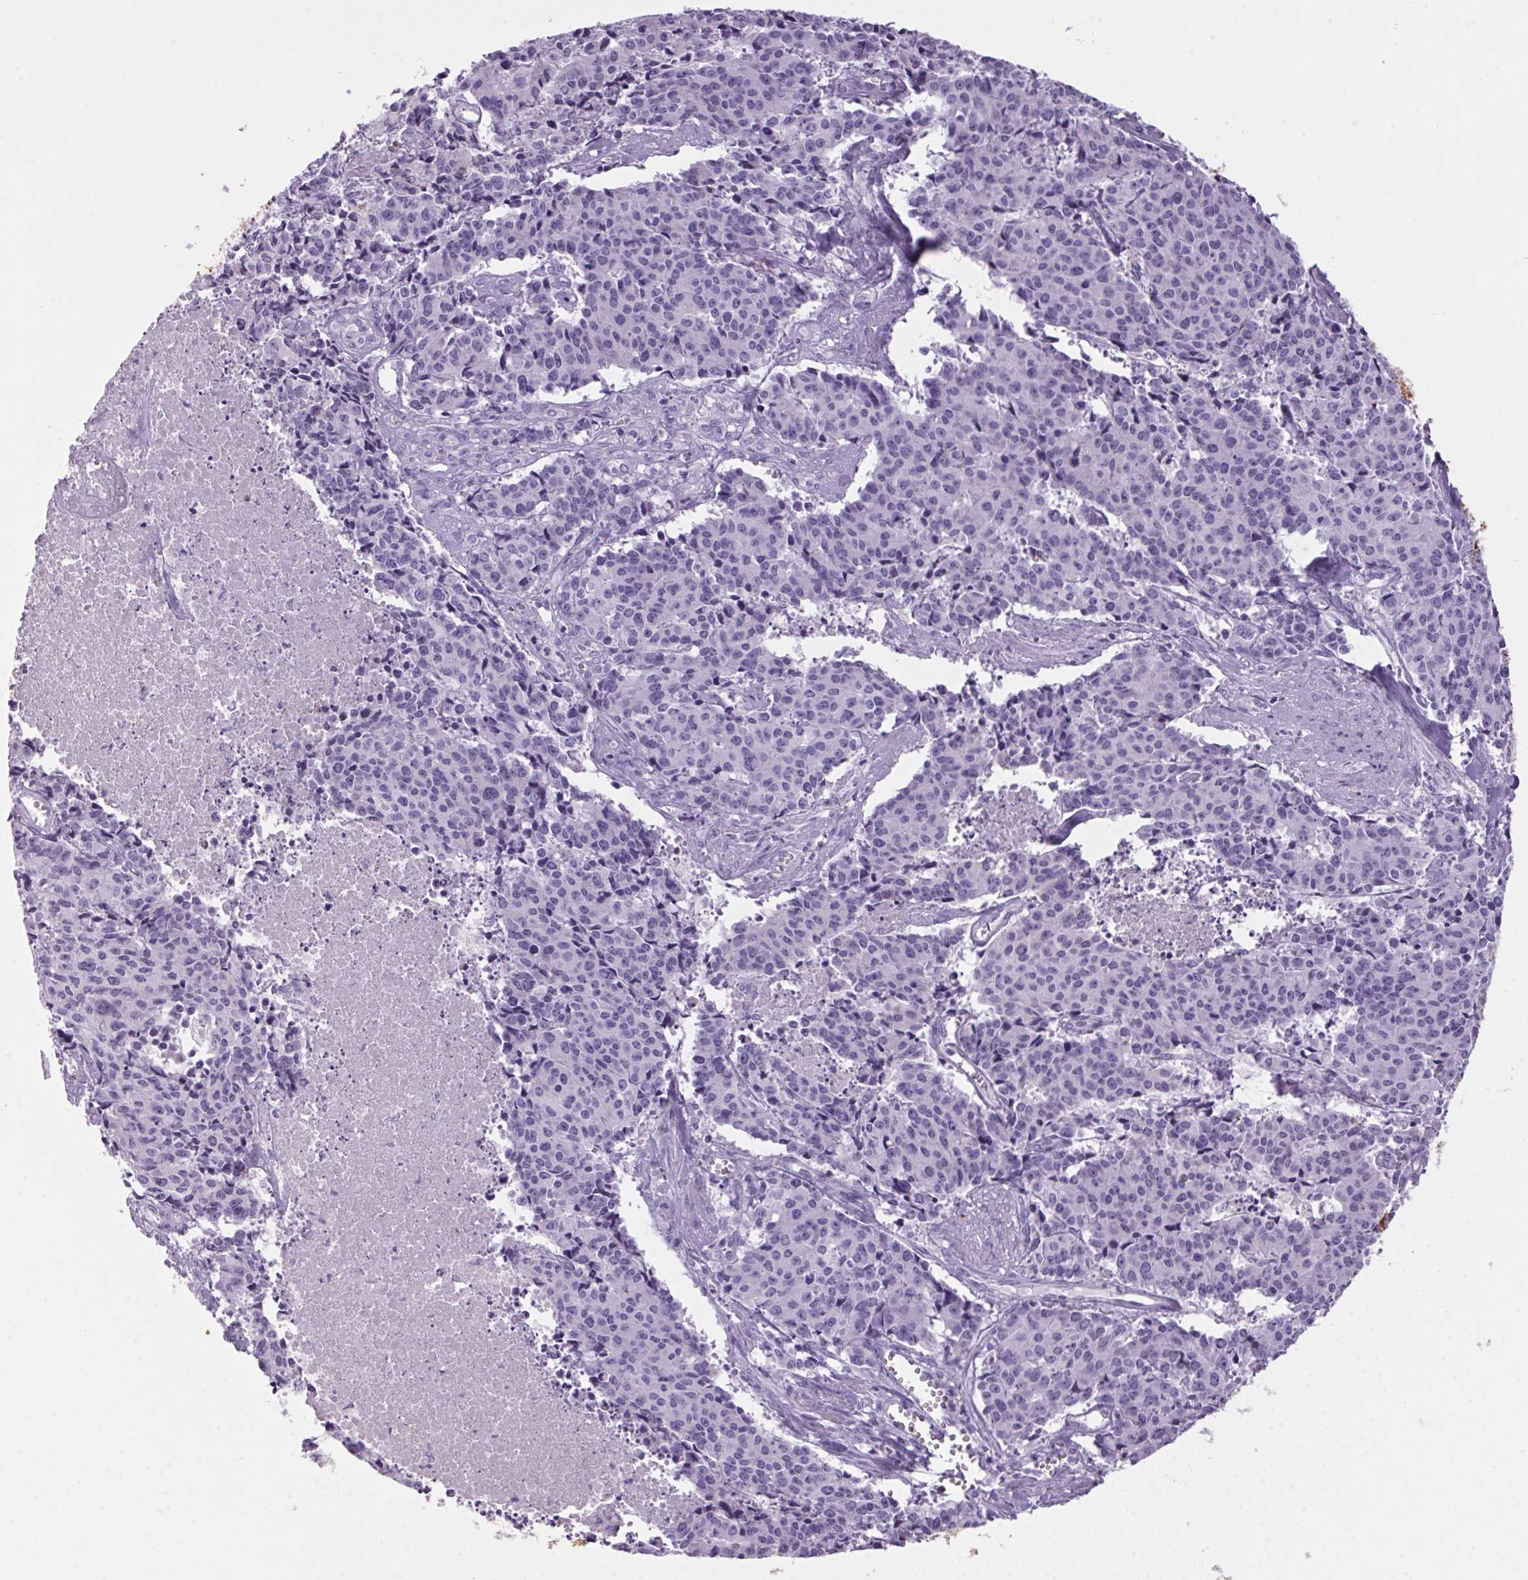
{"staining": {"intensity": "negative", "quantity": "none", "location": "none"}, "tissue": "cervical cancer", "cell_type": "Tumor cells", "image_type": "cancer", "snomed": [{"axis": "morphology", "description": "Squamous cell carcinoma, NOS"}, {"axis": "topography", "description": "Cervix"}], "caption": "A histopathology image of human squamous cell carcinoma (cervical) is negative for staining in tumor cells.", "gene": "S100A2", "patient": {"sex": "female", "age": 28}}